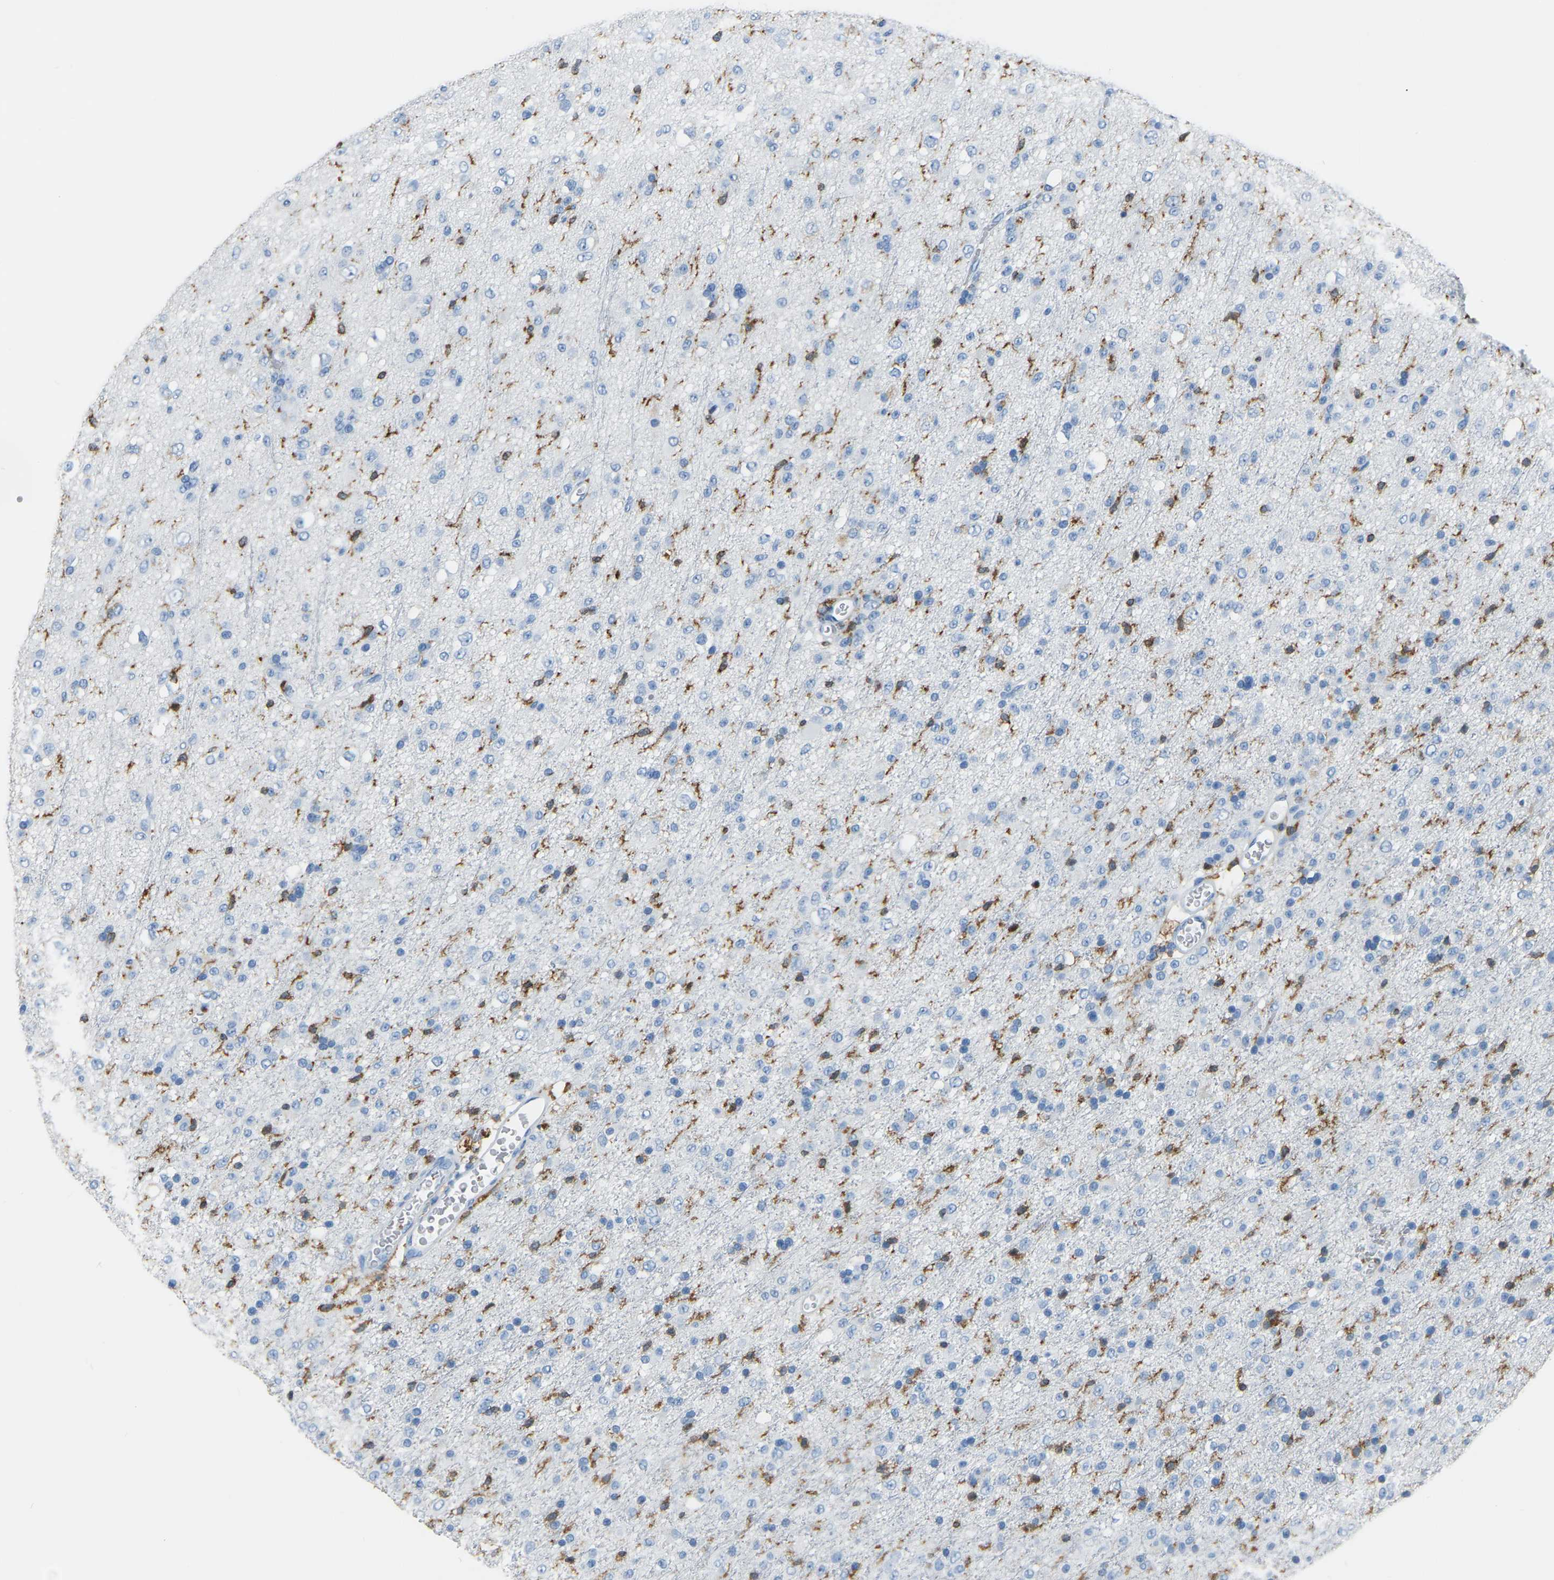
{"staining": {"intensity": "negative", "quantity": "none", "location": "none"}, "tissue": "glioma", "cell_type": "Tumor cells", "image_type": "cancer", "snomed": [{"axis": "morphology", "description": "Glioma, malignant, Low grade"}, {"axis": "topography", "description": "Brain"}], "caption": "IHC histopathology image of neoplastic tissue: human malignant low-grade glioma stained with DAB (3,3'-diaminobenzidine) reveals no significant protein positivity in tumor cells.", "gene": "ARHGAP45", "patient": {"sex": "male", "age": 65}}